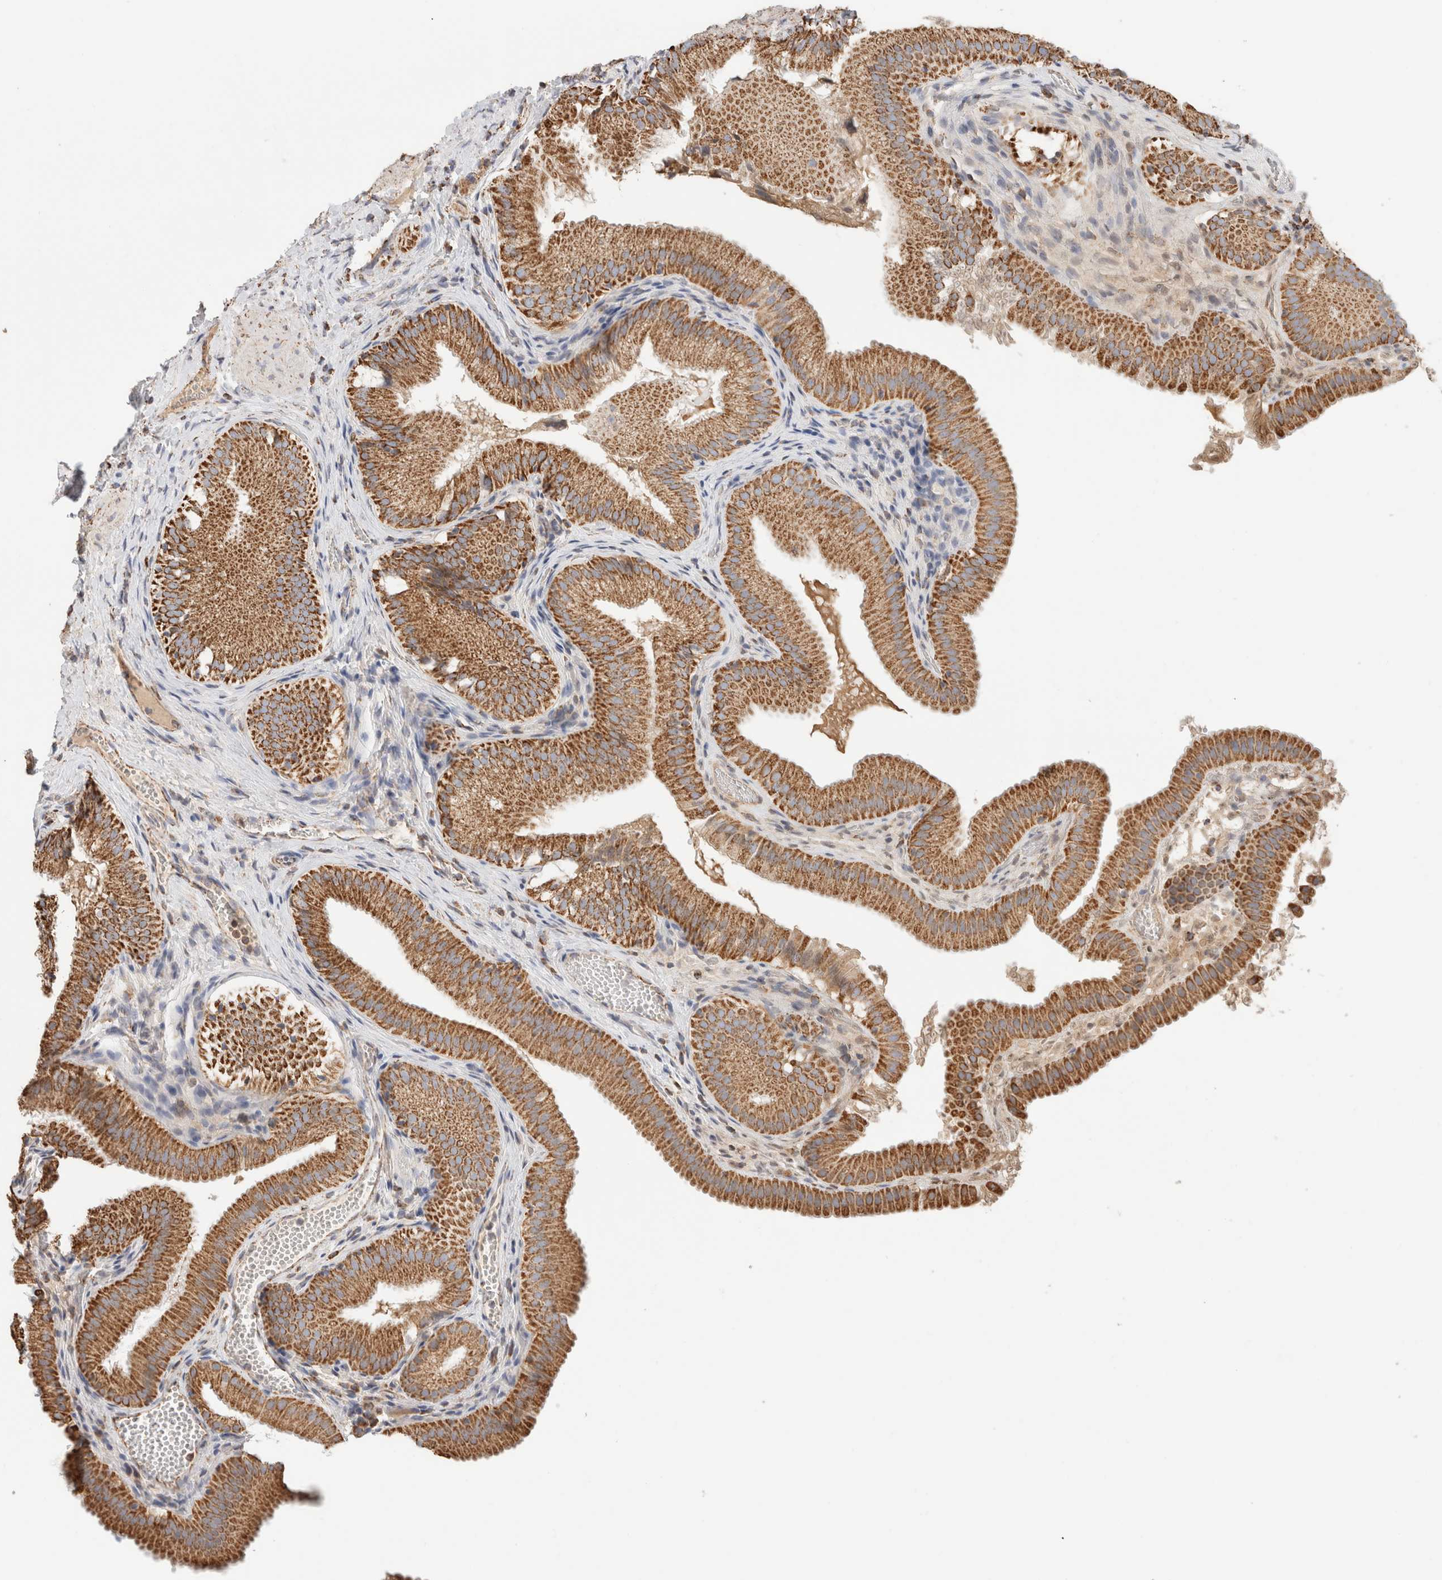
{"staining": {"intensity": "moderate", "quantity": ">75%", "location": "cytoplasmic/membranous"}, "tissue": "gallbladder", "cell_type": "Glandular cells", "image_type": "normal", "snomed": [{"axis": "morphology", "description": "Normal tissue, NOS"}, {"axis": "topography", "description": "Gallbladder"}], "caption": "Protein staining exhibits moderate cytoplasmic/membranous expression in approximately >75% of glandular cells in unremarkable gallbladder. (Stains: DAB (3,3'-diaminobenzidine) in brown, nuclei in blue, Microscopy: brightfield microscopy at high magnification).", "gene": "C1QBP", "patient": {"sex": "female", "age": 30}}